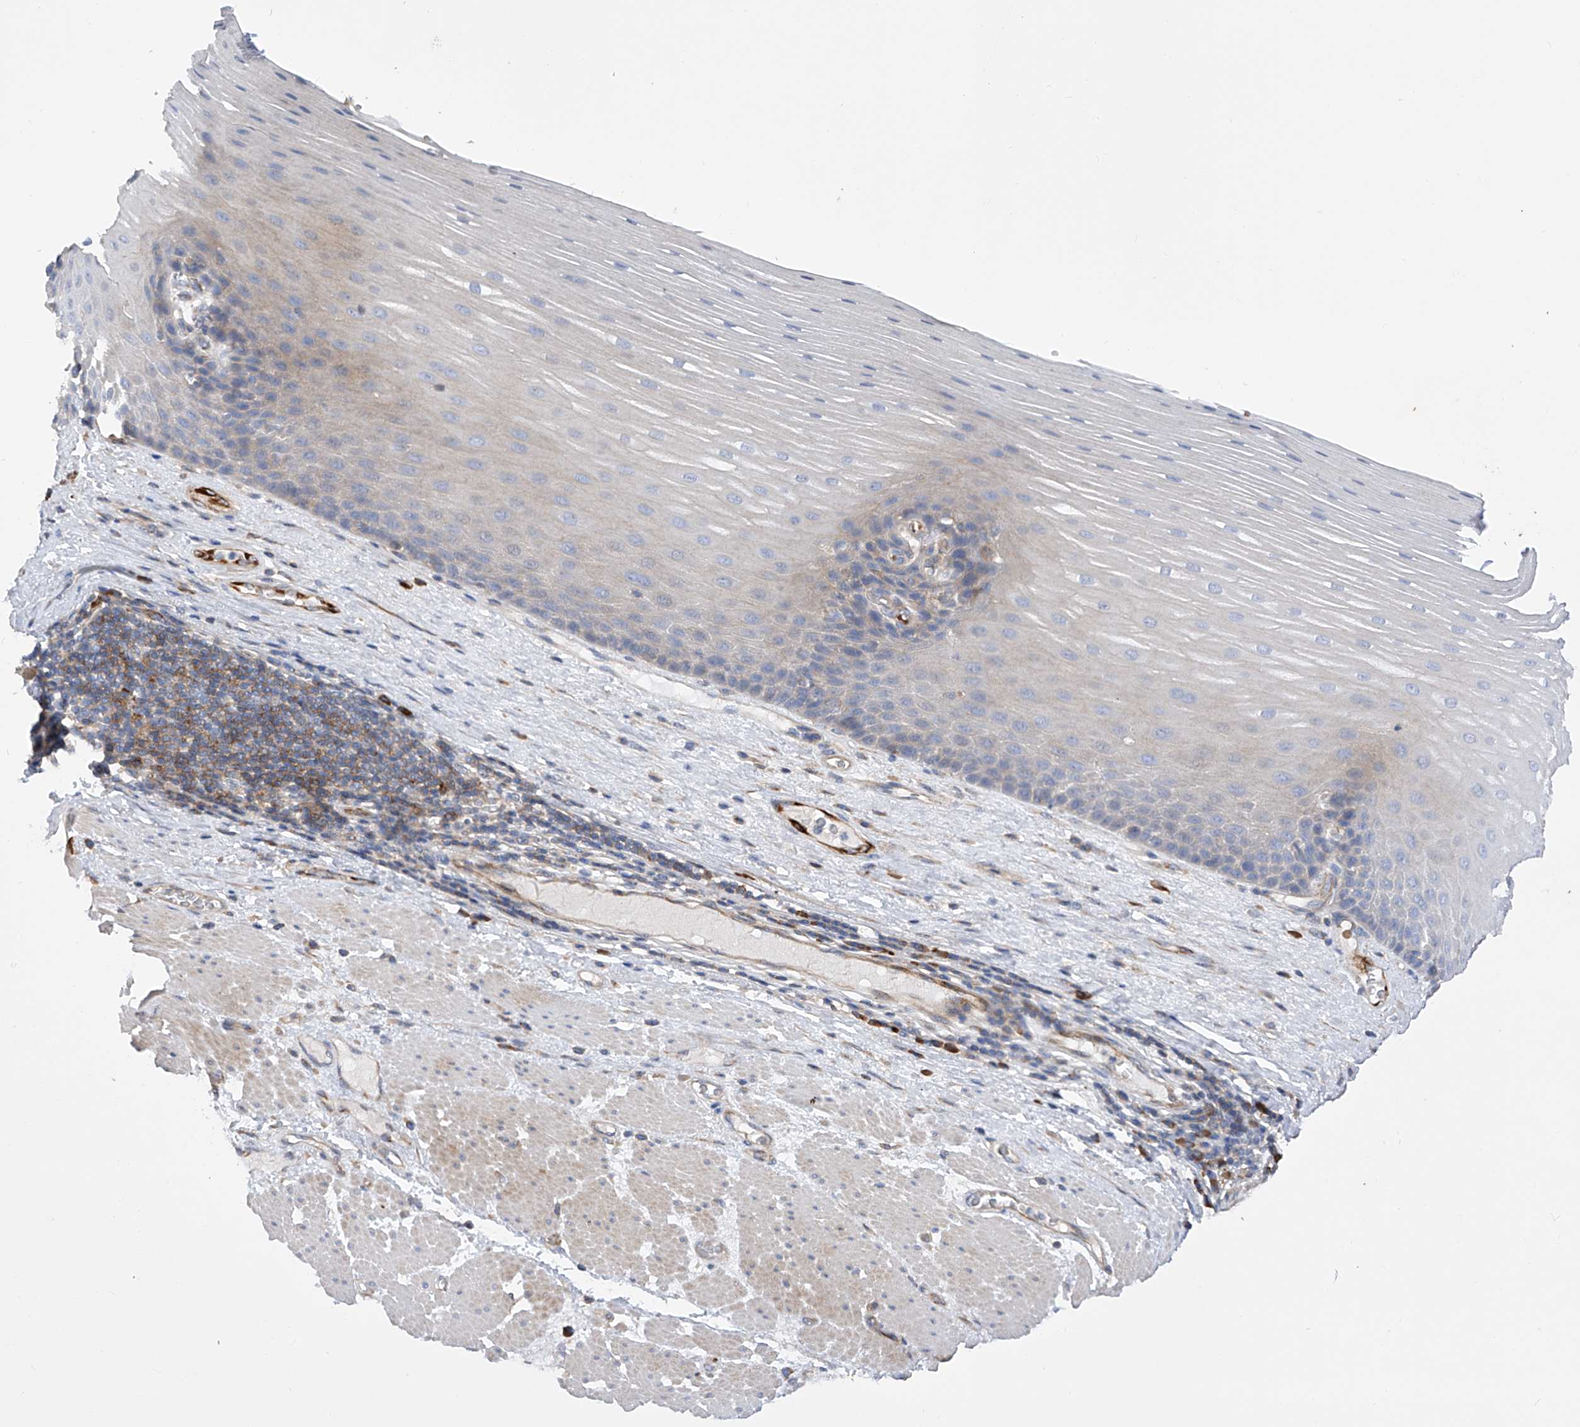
{"staining": {"intensity": "negative", "quantity": "none", "location": "none"}, "tissue": "esophagus", "cell_type": "Squamous epithelial cells", "image_type": "normal", "snomed": [{"axis": "morphology", "description": "Normal tissue, NOS"}, {"axis": "topography", "description": "Esophagus"}], "caption": "The micrograph exhibits no staining of squamous epithelial cells in normal esophagus. Brightfield microscopy of immunohistochemistry stained with DAB (brown) and hematoxylin (blue), captured at high magnification.", "gene": "NFATC4", "patient": {"sex": "male", "age": 62}}